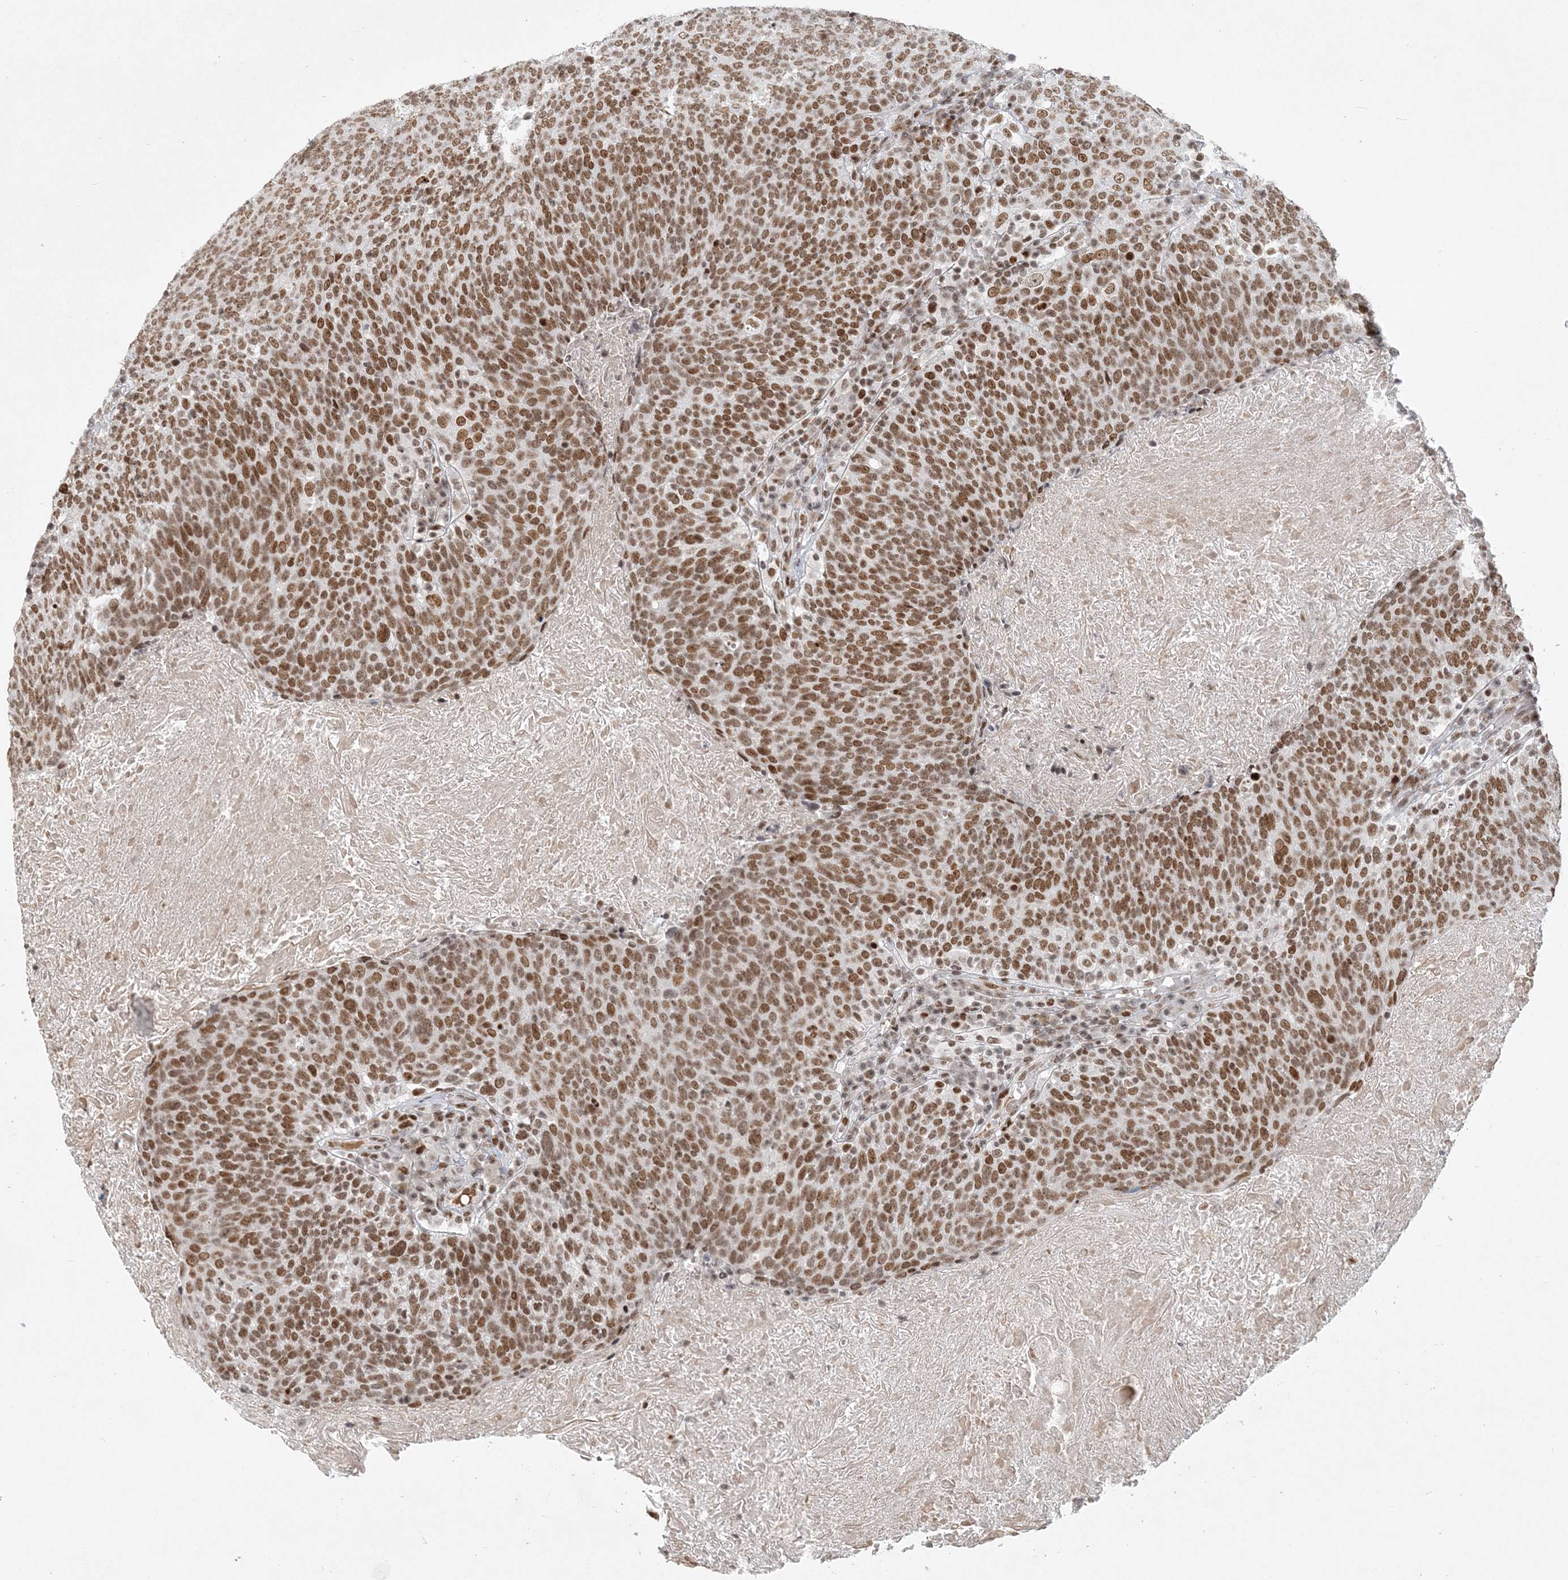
{"staining": {"intensity": "moderate", "quantity": ">75%", "location": "nuclear"}, "tissue": "head and neck cancer", "cell_type": "Tumor cells", "image_type": "cancer", "snomed": [{"axis": "morphology", "description": "Squamous cell carcinoma, NOS"}, {"axis": "morphology", "description": "Squamous cell carcinoma, metastatic, NOS"}, {"axis": "topography", "description": "Lymph node"}, {"axis": "topography", "description": "Head-Neck"}], "caption": "This is an image of immunohistochemistry staining of squamous cell carcinoma (head and neck), which shows moderate positivity in the nuclear of tumor cells.", "gene": "BAZ1B", "patient": {"sex": "male", "age": 62}}